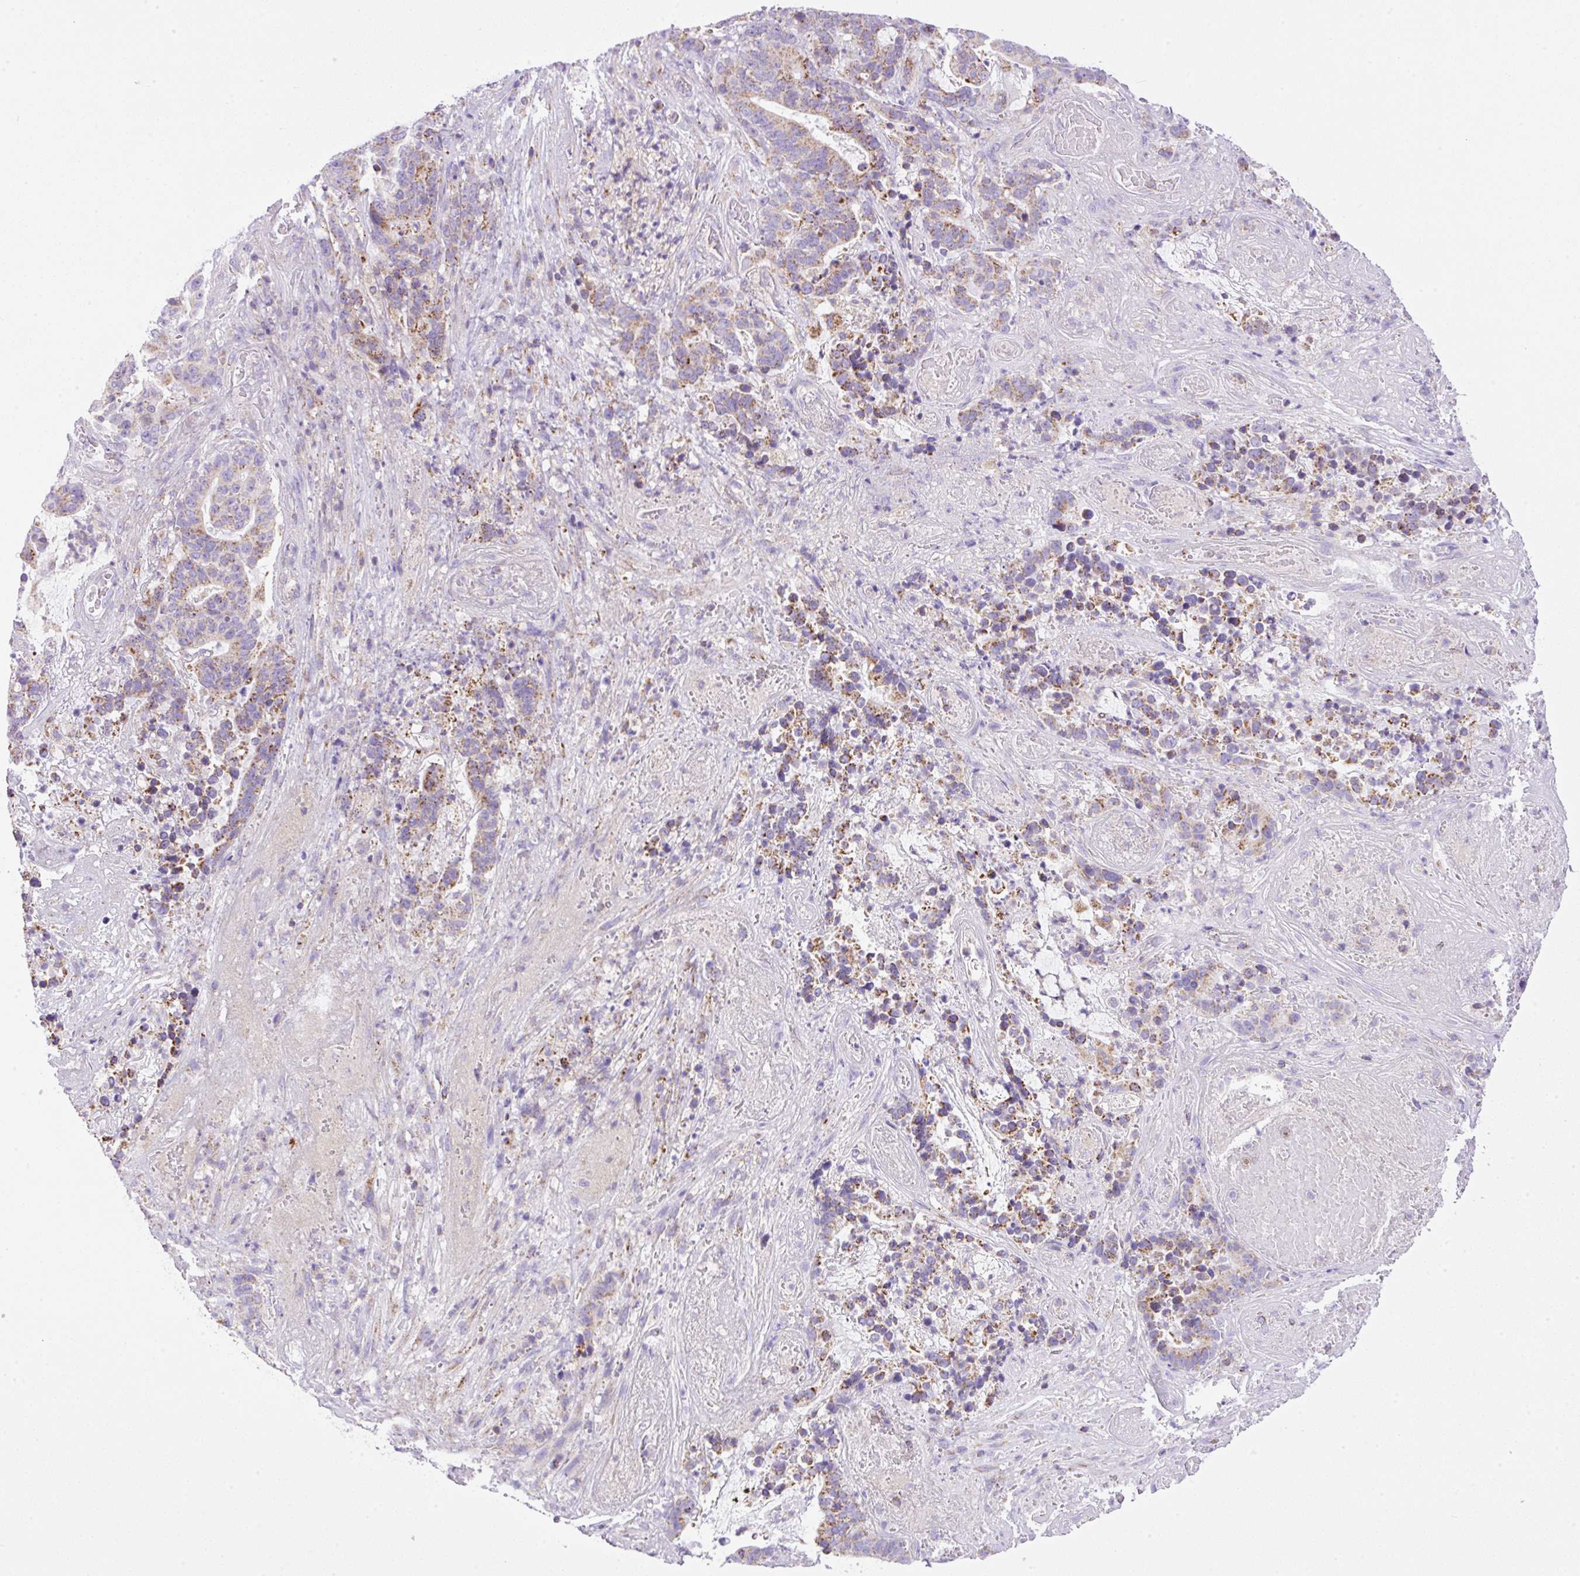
{"staining": {"intensity": "moderate", "quantity": "25%-75%", "location": "cytoplasmic/membranous"}, "tissue": "stomach cancer", "cell_type": "Tumor cells", "image_type": "cancer", "snomed": [{"axis": "morphology", "description": "Normal tissue, NOS"}, {"axis": "morphology", "description": "Adenocarcinoma, NOS"}, {"axis": "topography", "description": "Stomach"}], "caption": "Approximately 25%-75% of tumor cells in human adenocarcinoma (stomach) demonstrate moderate cytoplasmic/membranous protein expression as visualized by brown immunohistochemical staining.", "gene": "NF1", "patient": {"sex": "female", "age": 64}}